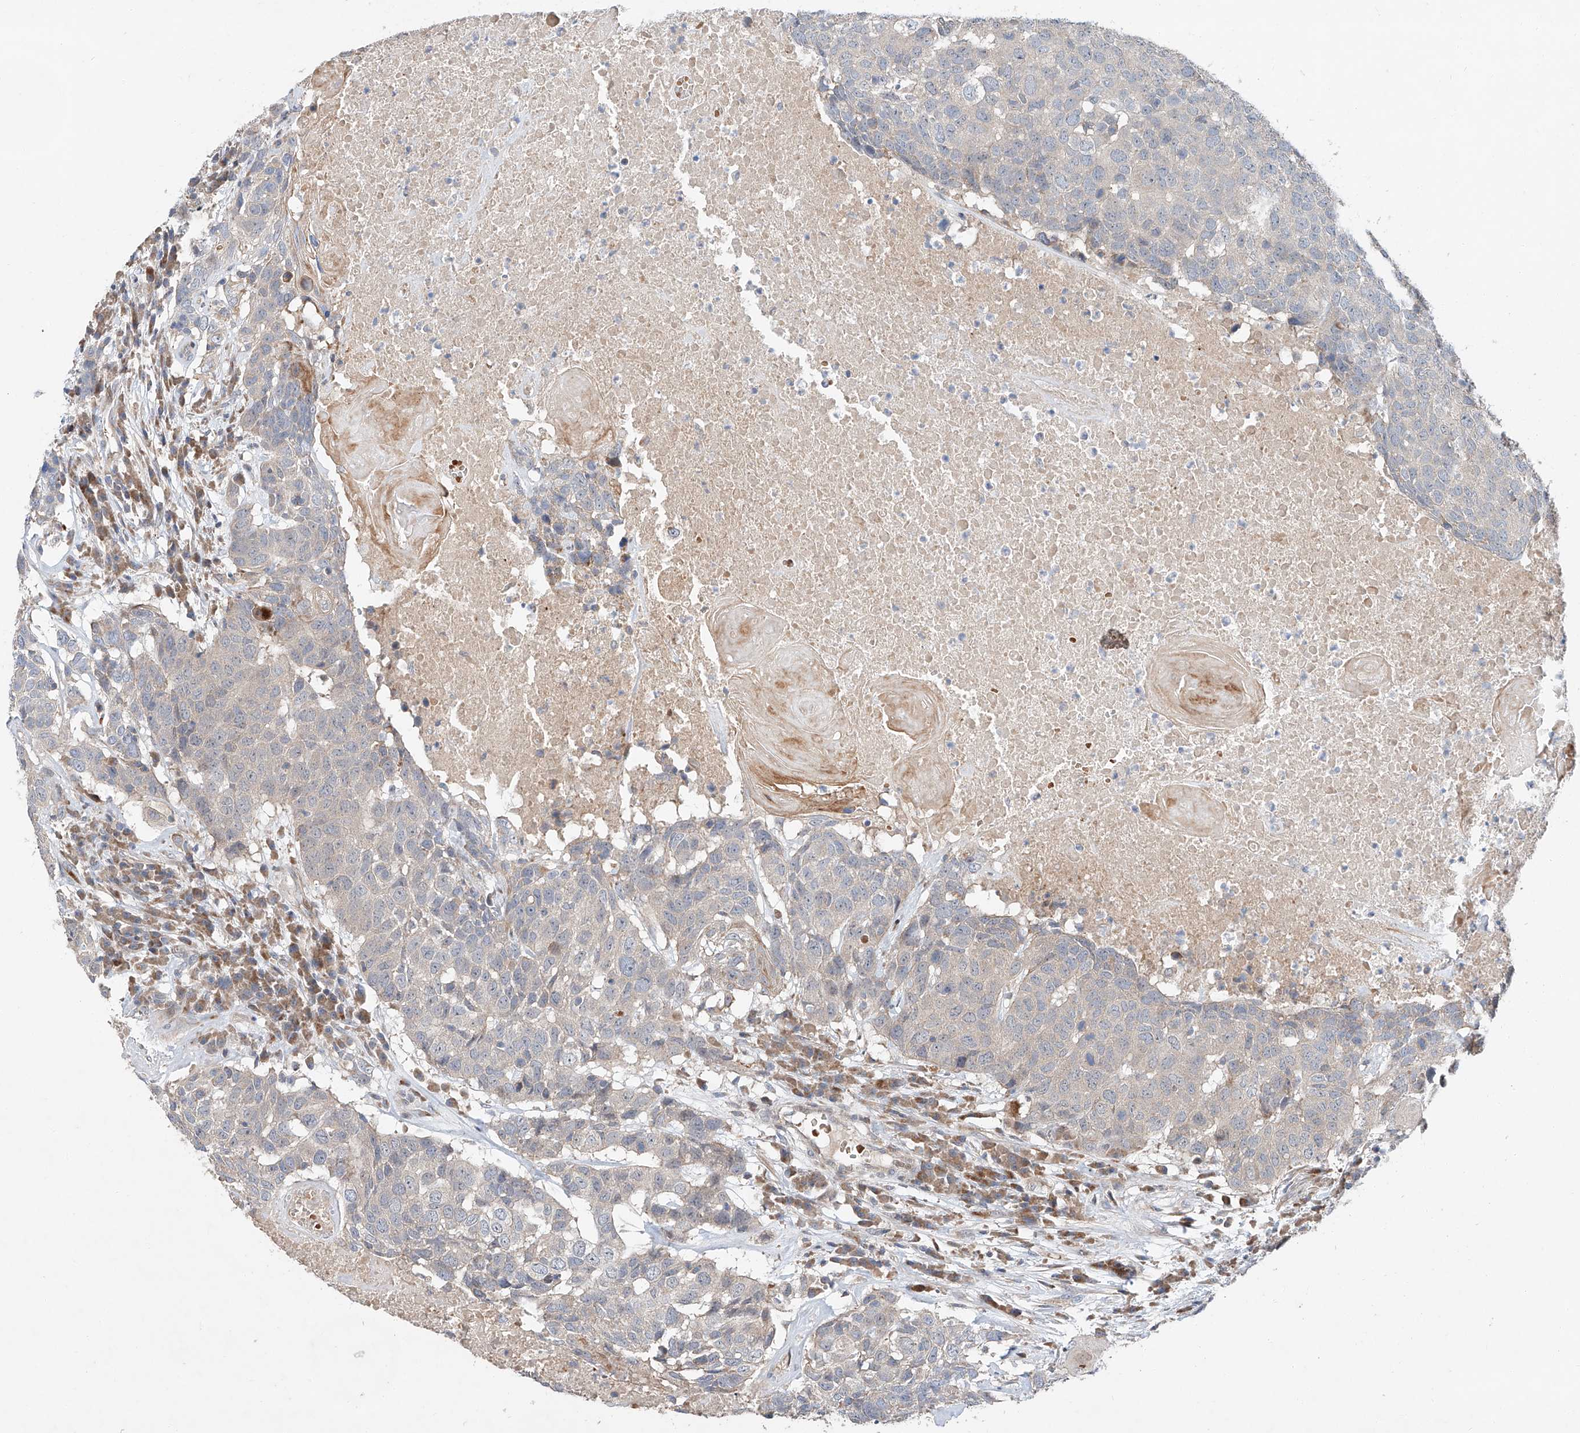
{"staining": {"intensity": "negative", "quantity": "none", "location": "none"}, "tissue": "head and neck cancer", "cell_type": "Tumor cells", "image_type": "cancer", "snomed": [{"axis": "morphology", "description": "Squamous cell carcinoma, NOS"}, {"axis": "topography", "description": "Head-Neck"}], "caption": "The IHC photomicrograph has no significant staining in tumor cells of head and neck squamous cell carcinoma tissue.", "gene": "USF3", "patient": {"sex": "male", "age": 66}}